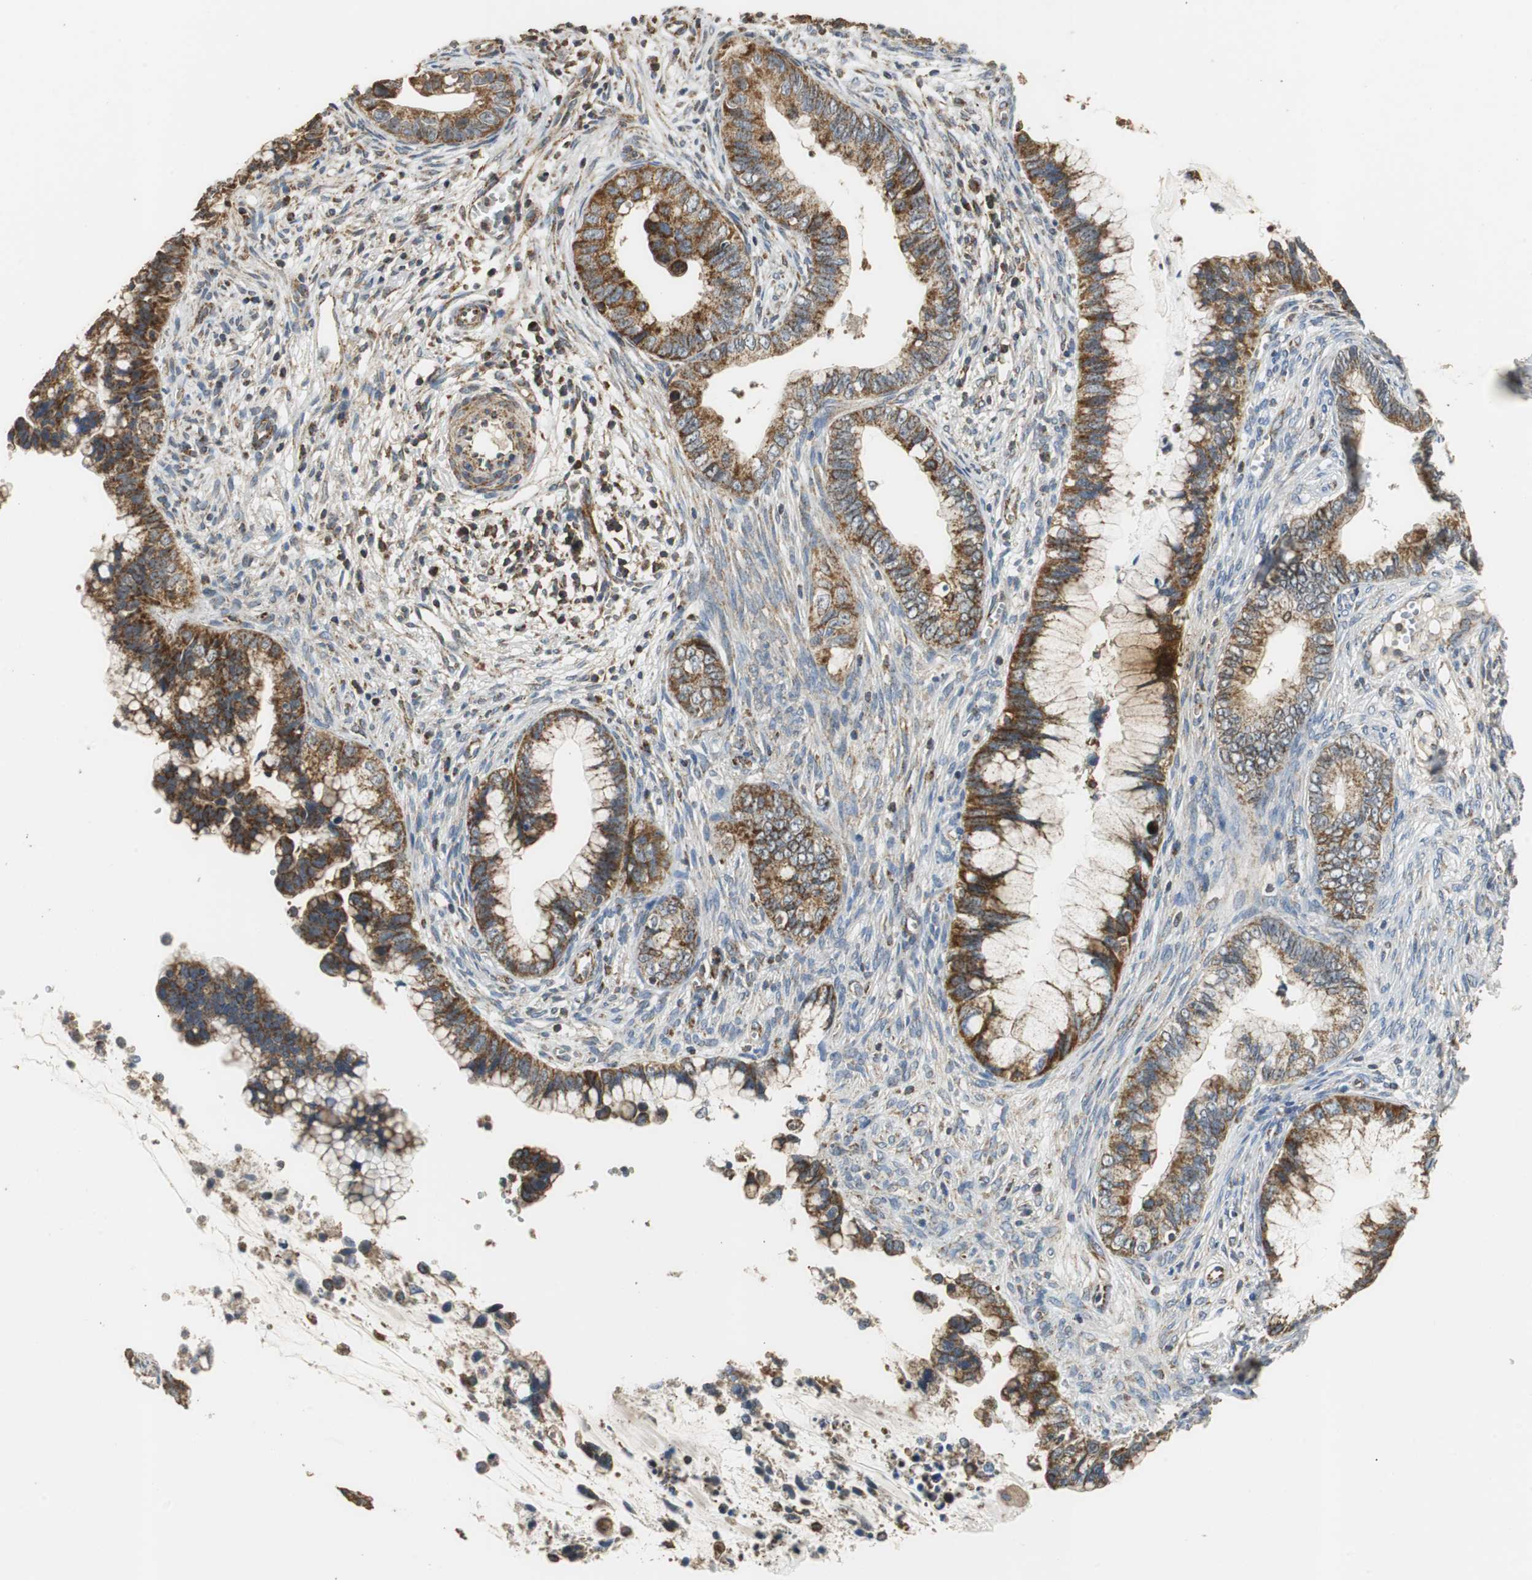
{"staining": {"intensity": "moderate", "quantity": ">75%", "location": "cytoplasmic/membranous"}, "tissue": "cervical cancer", "cell_type": "Tumor cells", "image_type": "cancer", "snomed": [{"axis": "morphology", "description": "Adenocarcinoma, NOS"}, {"axis": "topography", "description": "Cervix"}], "caption": "A high-resolution micrograph shows IHC staining of cervical adenocarcinoma, which displays moderate cytoplasmic/membranous positivity in about >75% of tumor cells.", "gene": "NNT", "patient": {"sex": "female", "age": 44}}